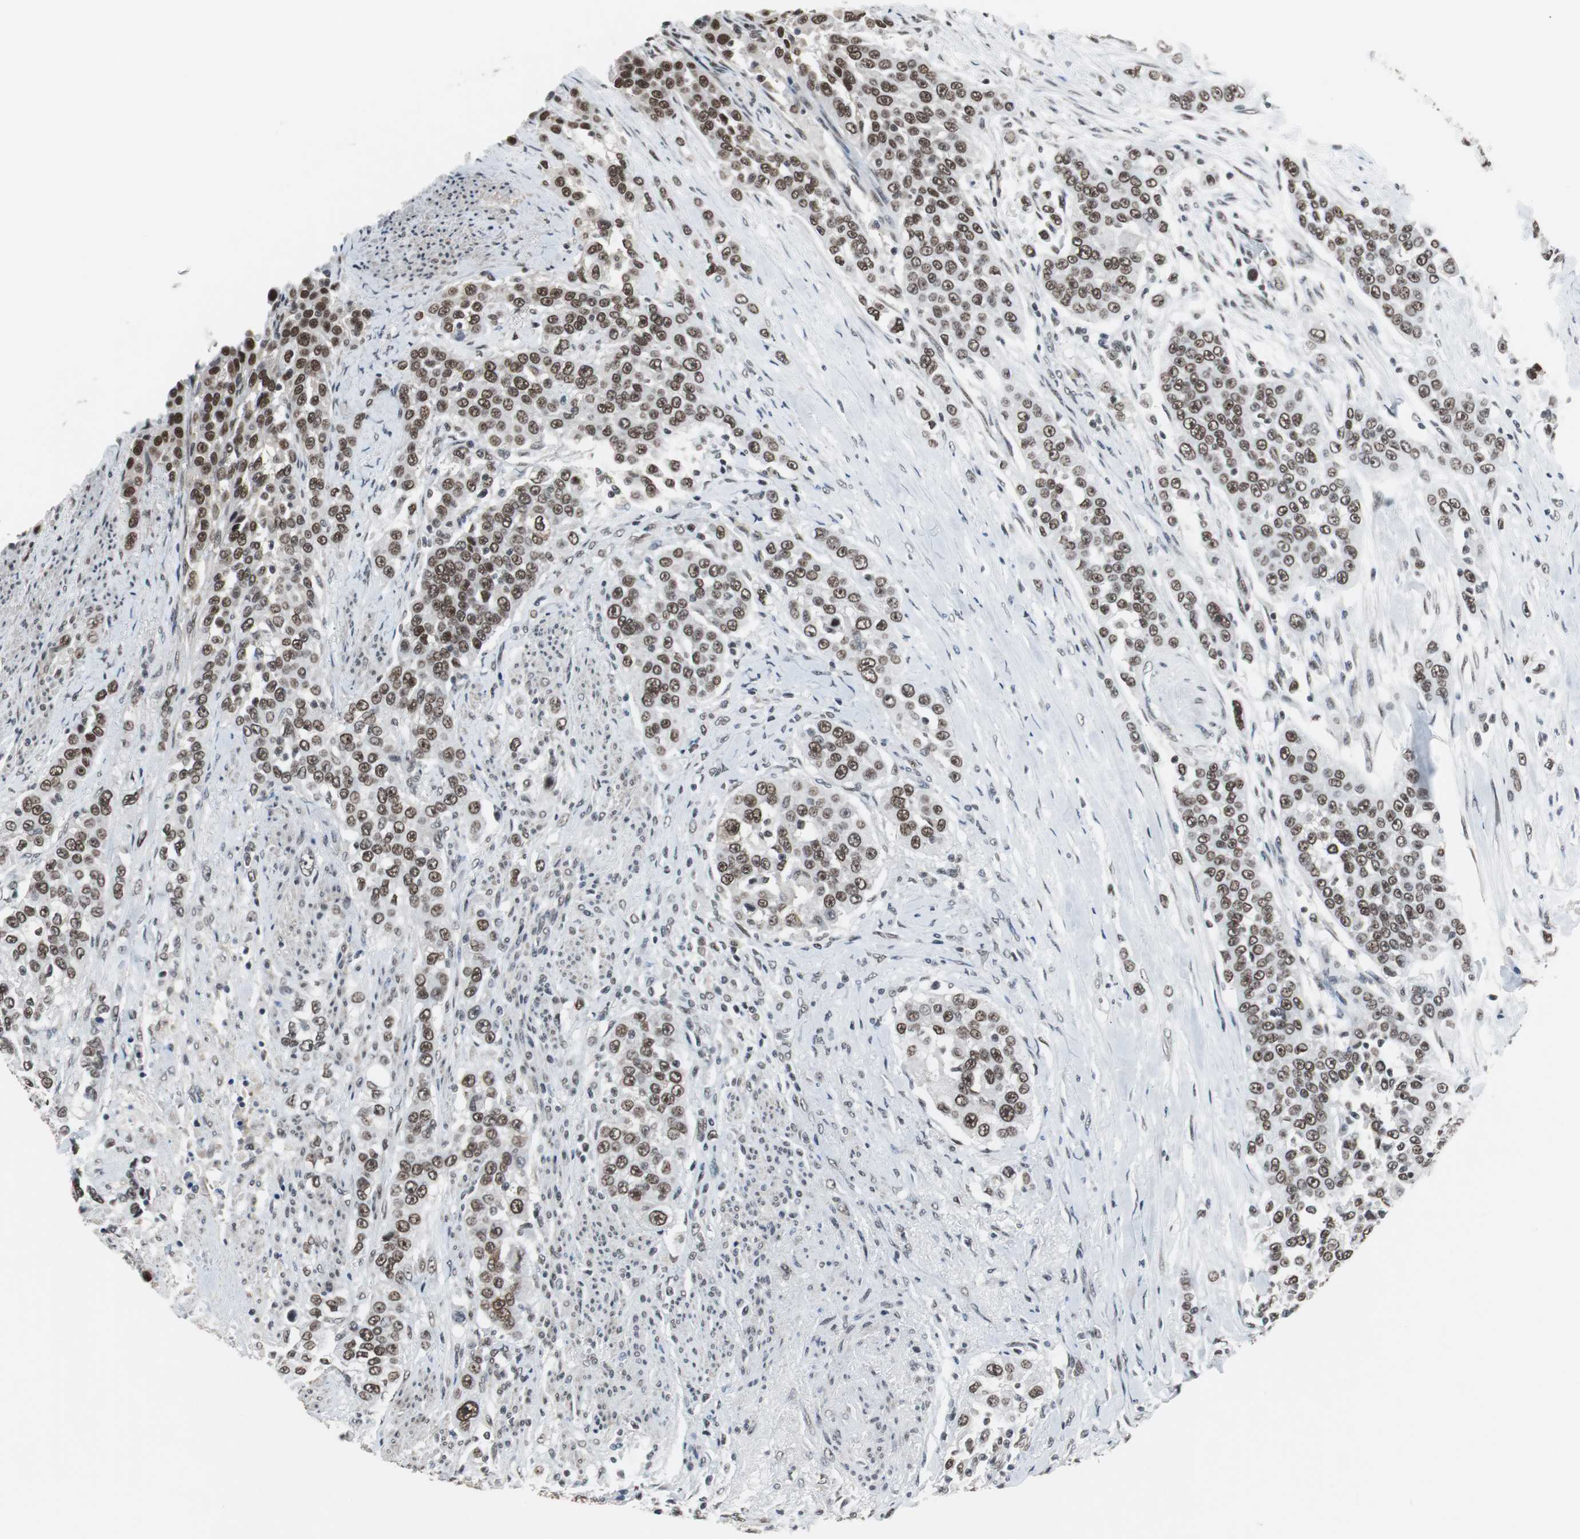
{"staining": {"intensity": "strong", "quantity": ">75%", "location": "nuclear"}, "tissue": "urothelial cancer", "cell_type": "Tumor cells", "image_type": "cancer", "snomed": [{"axis": "morphology", "description": "Urothelial carcinoma, High grade"}, {"axis": "topography", "description": "Urinary bladder"}], "caption": "Protein analysis of urothelial carcinoma (high-grade) tissue shows strong nuclear positivity in about >75% of tumor cells.", "gene": "TAF7", "patient": {"sex": "female", "age": 80}}